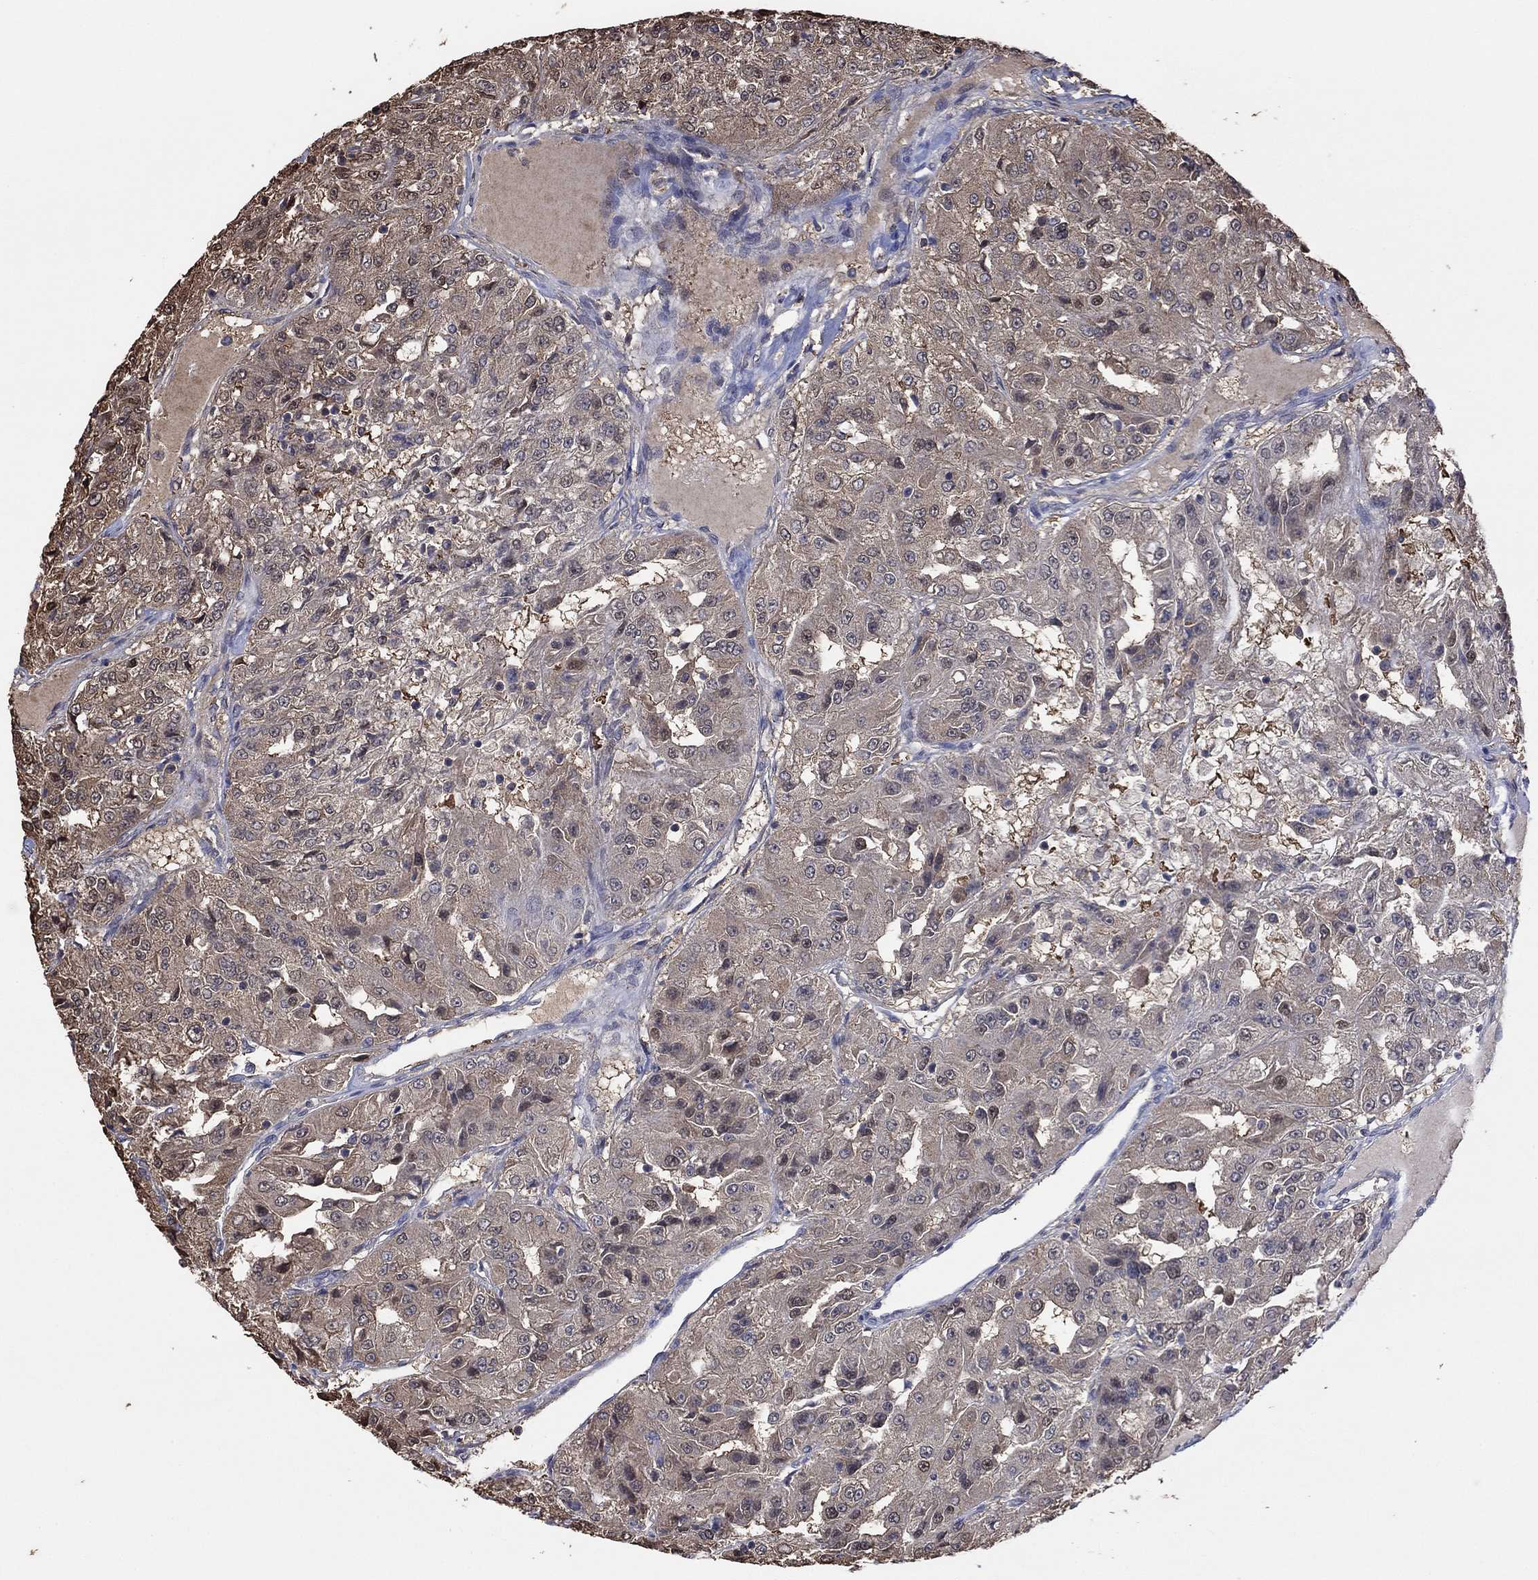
{"staining": {"intensity": "moderate", "quantity": "<25%", "location": "cytoplasmic/membranous,nuclear"}, "tissue": "renal cancer", "cell_type": "Tumor cells", "image_type": "cancer", "snomed": [{"axis": "morphology", "description": "Adenocarcinoma, NOS"}, {"axis": "topography", "description": "Kidney"}], "caption": "IHC of human renal adenocarcinoma displays low levels of moderate cytoplasmic/membranous and nuclear staining in approximately <25% of tumor cells. The staining was performed using DAB, with brown indicating positive protein expression. Nuclei are stained blue with hematoxylin.", "gene": "RNF114", "patient": {"sex": "female", "age": 63}}